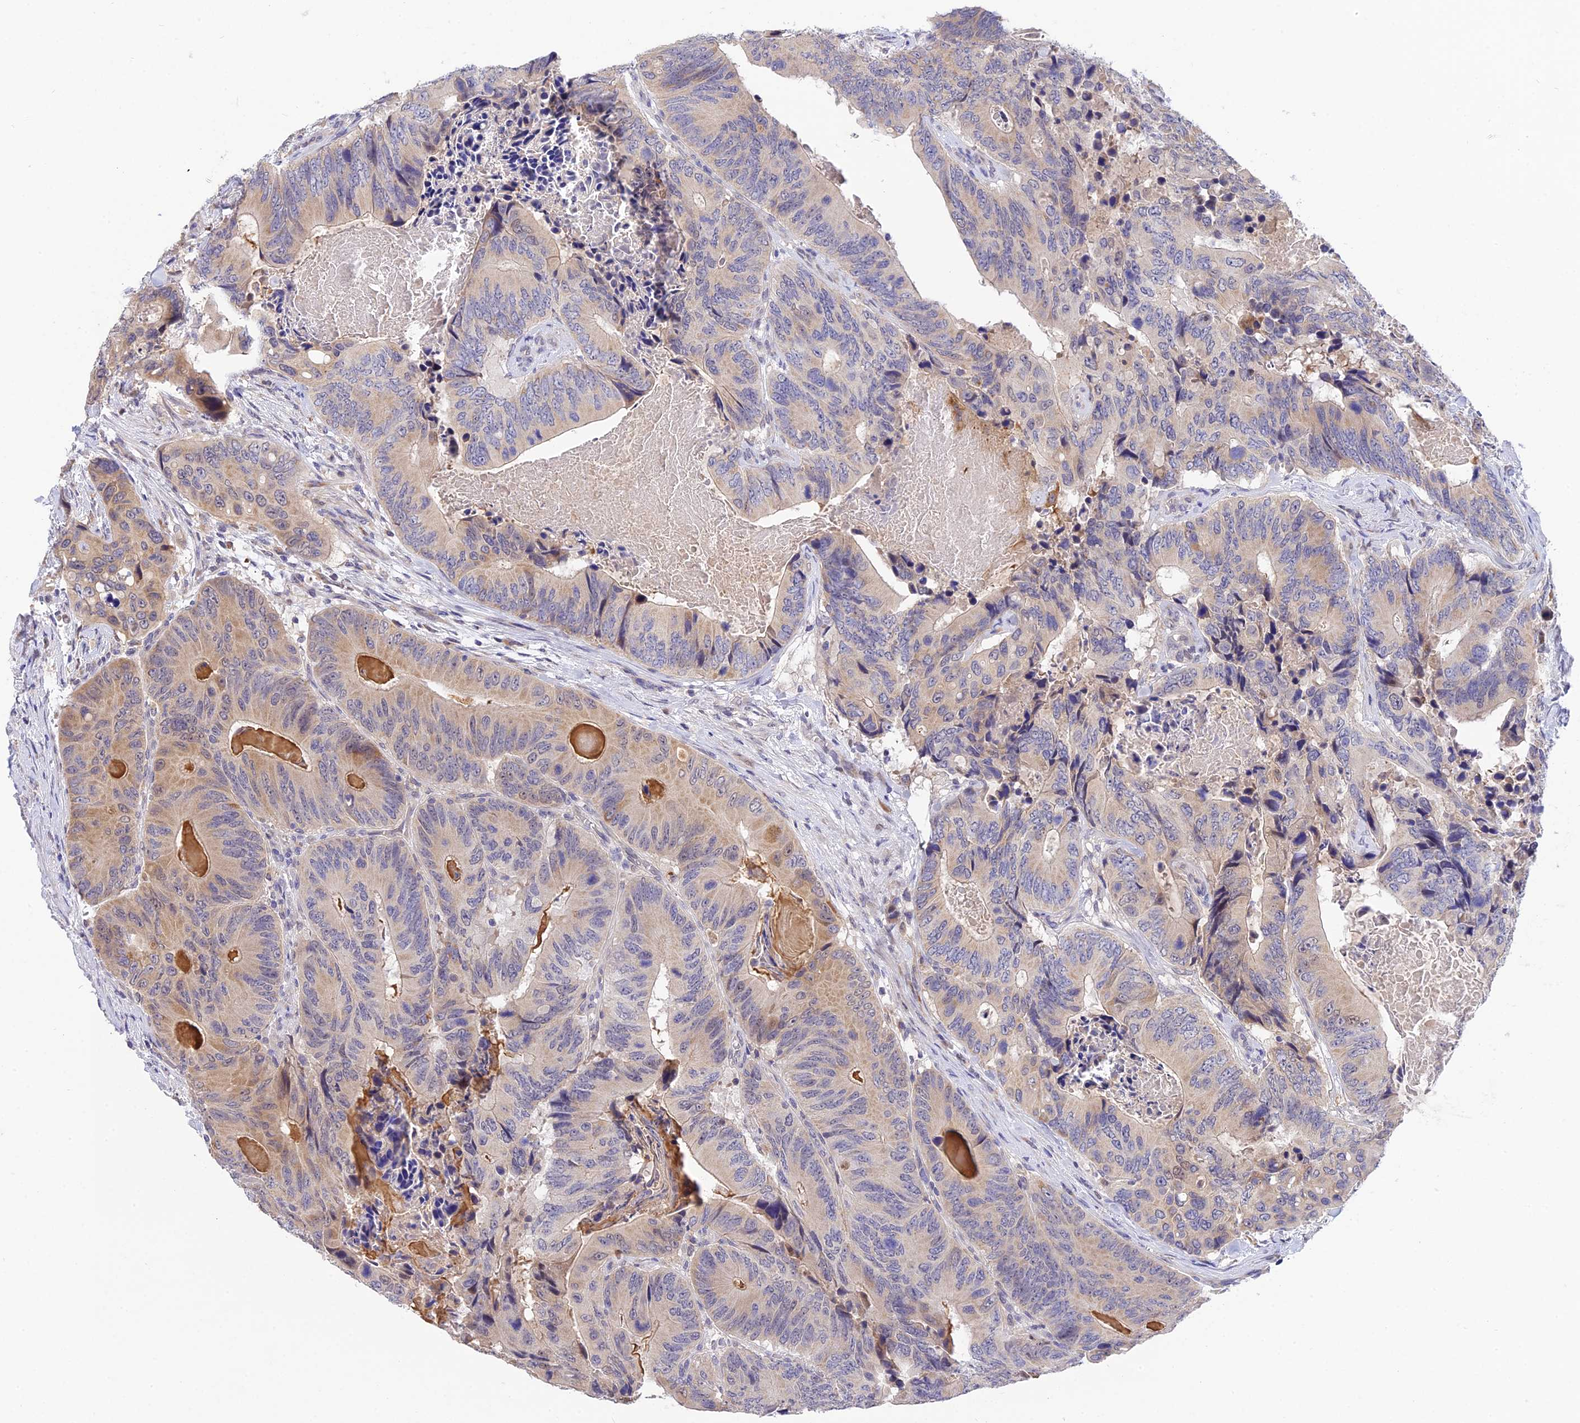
{"staining": {"intensity": "weak", "quantity": "<25%", "location": "cytoplasmic/membranous"}, "tissue": "colorectal cancer", "cell_type": "Tumor cells", "image_type": "cancer", "snomed": [{"axis": "morphology", "description": "Adenocarcinoma, NOS"}, {"axis": "topography", "description": "Colon"}], "caption": "Tumor cells show no significant protein expression in colorectal cancer.", "gene": "KCTD14", "patient": {"sex": "male", "age": 84}}